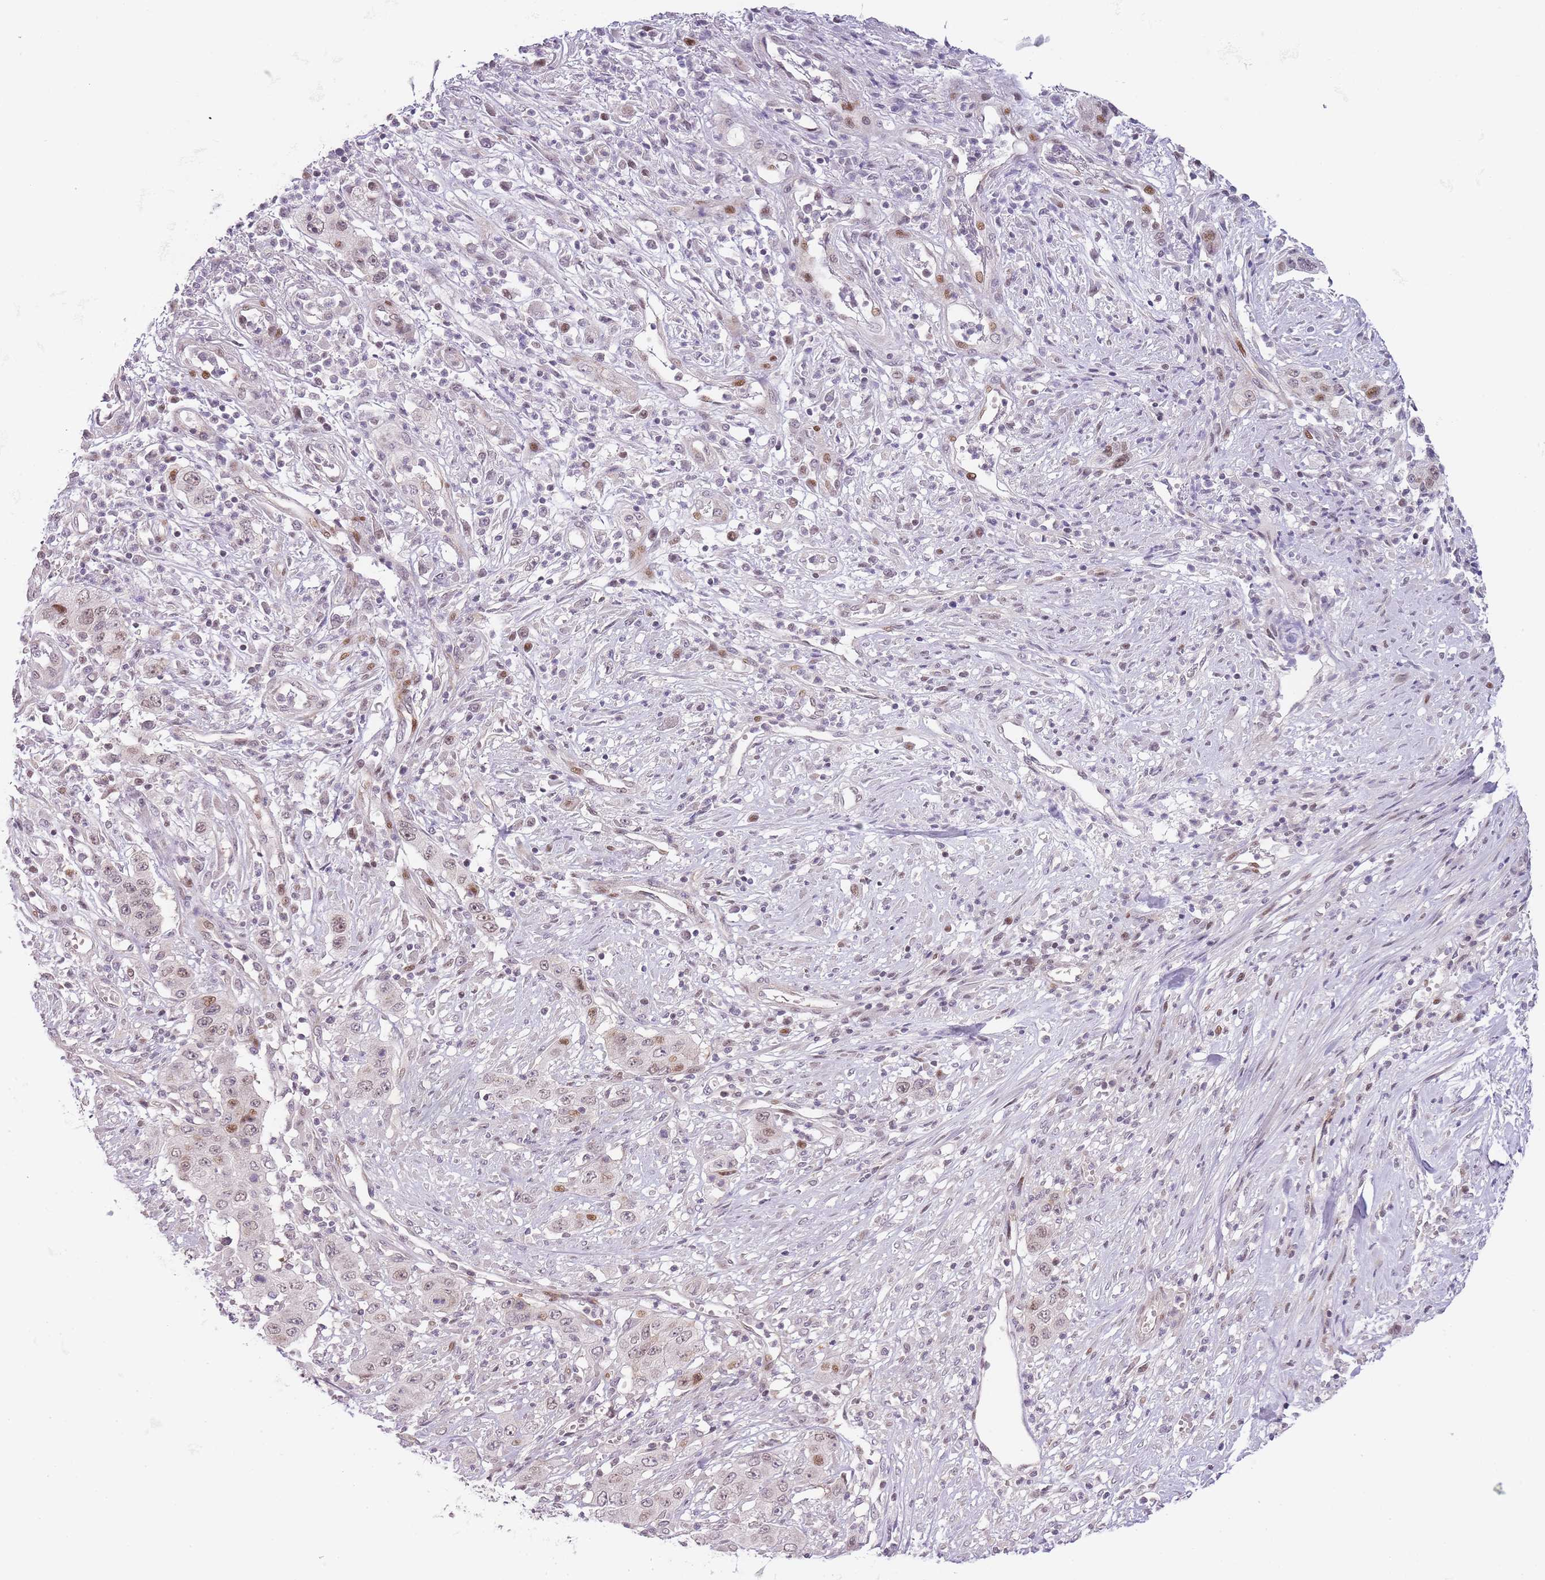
{"staining": {"intensity": "moderate", "quantity": "<25%", "location": "nuclear"}, "tissue": "stomach cancer", "cell_type": "Tumor cells", "image_type": "cancer", "snomed": [{"axis": "morphology", "description": "Adenocarcinoma, NOS"}, {"axis": "topography", "description": "Stomach, upper"}], "caption": "A photomicrograph of human stomach cancer stained for a protein shows moderate nuclear brown staining in tumor cells.", "gene": "OGG1", "patient": {"sex": "male", "age": 62}}